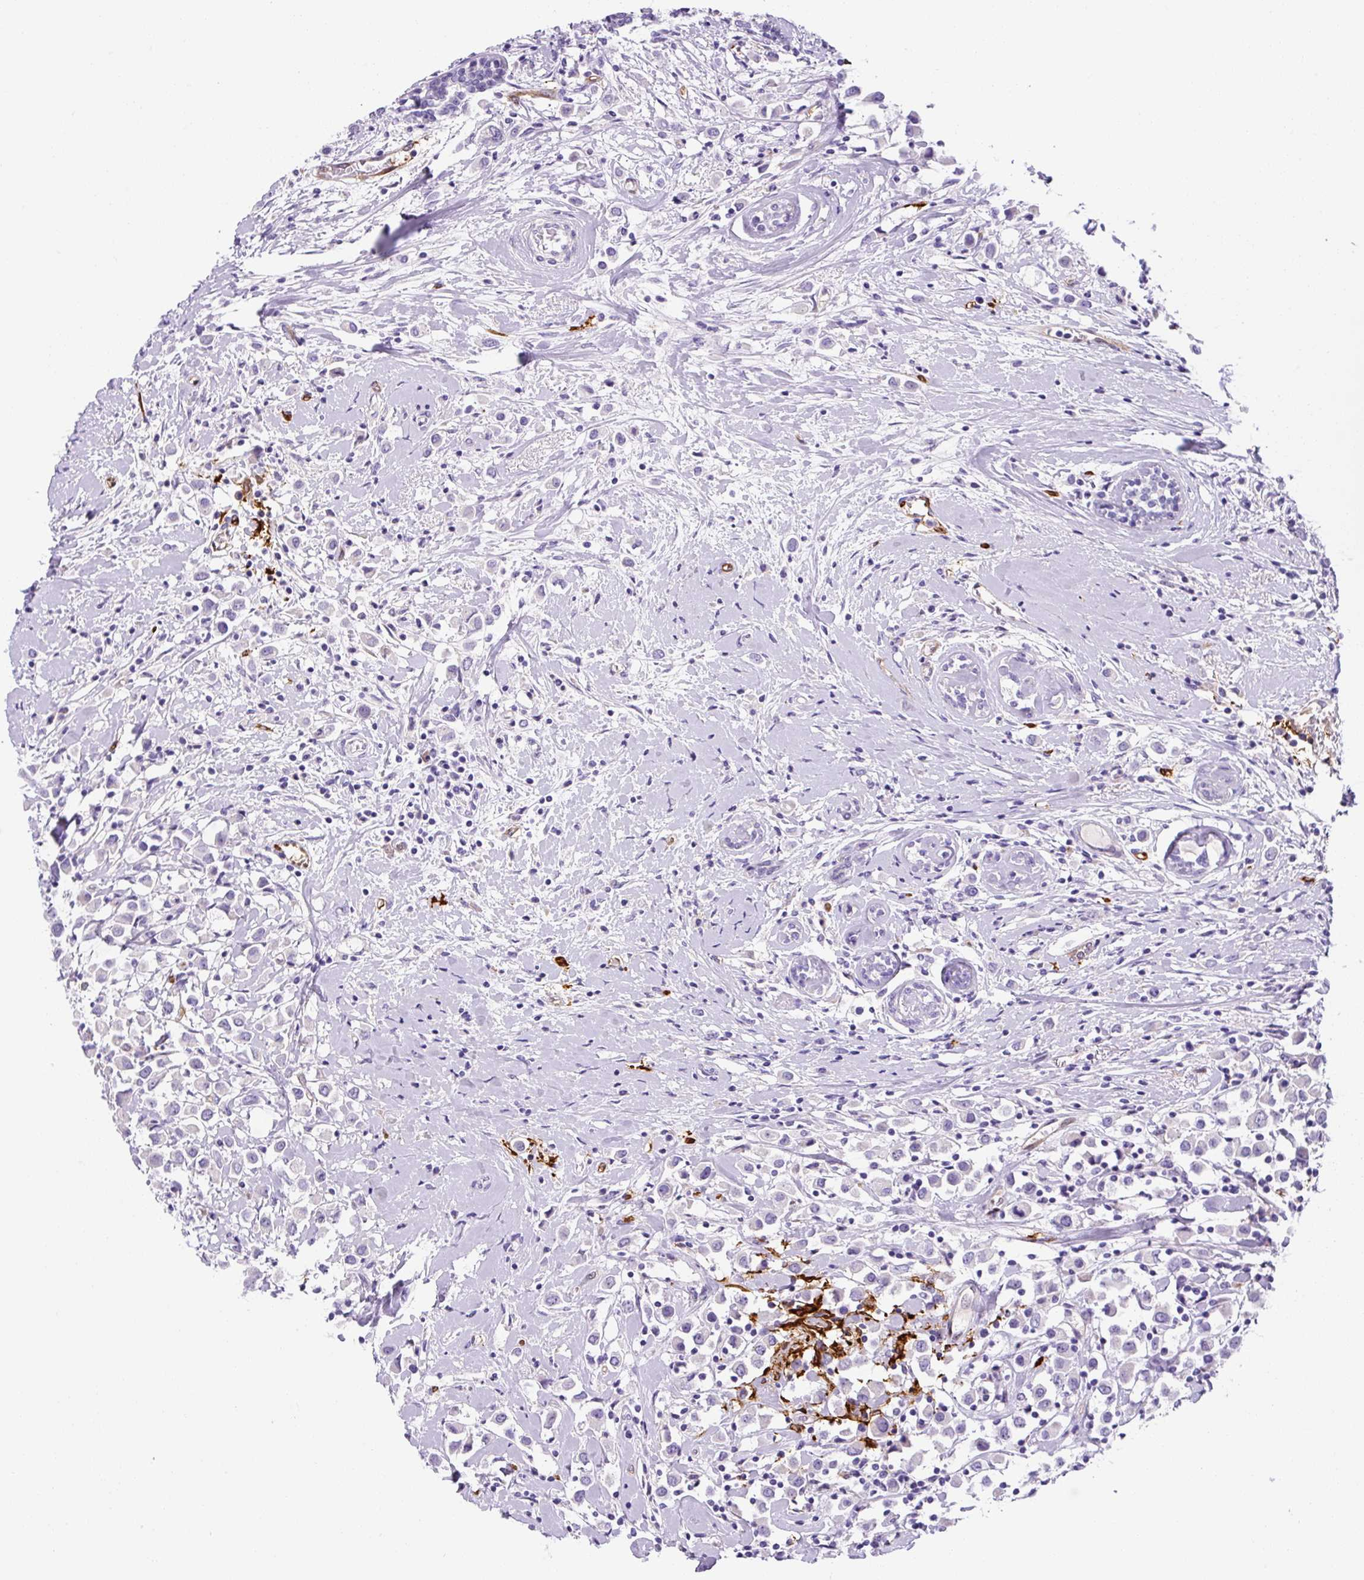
{"staining": {"intensity": "negative", "quantity": "none", "location": "none"}, "tissue": "breast cancer", "cell_type": "Tumor cells", "image_type": "cancer", "snomed": [{"axis": "morphology", "description": "Duct carcinoma"}, {"axis": "topography", "description": "Breast"}], "caption": "Immunohistochemistry photomicrograph of neoplastic tissue: human invasive ductal carcinoma (breast) stained with DAB (3,3'-diaminobenzidine) shows no significant protein positivity in tumor cells.", "gene": "ASB4", "patient": {"sex": "female", "age": 87}}